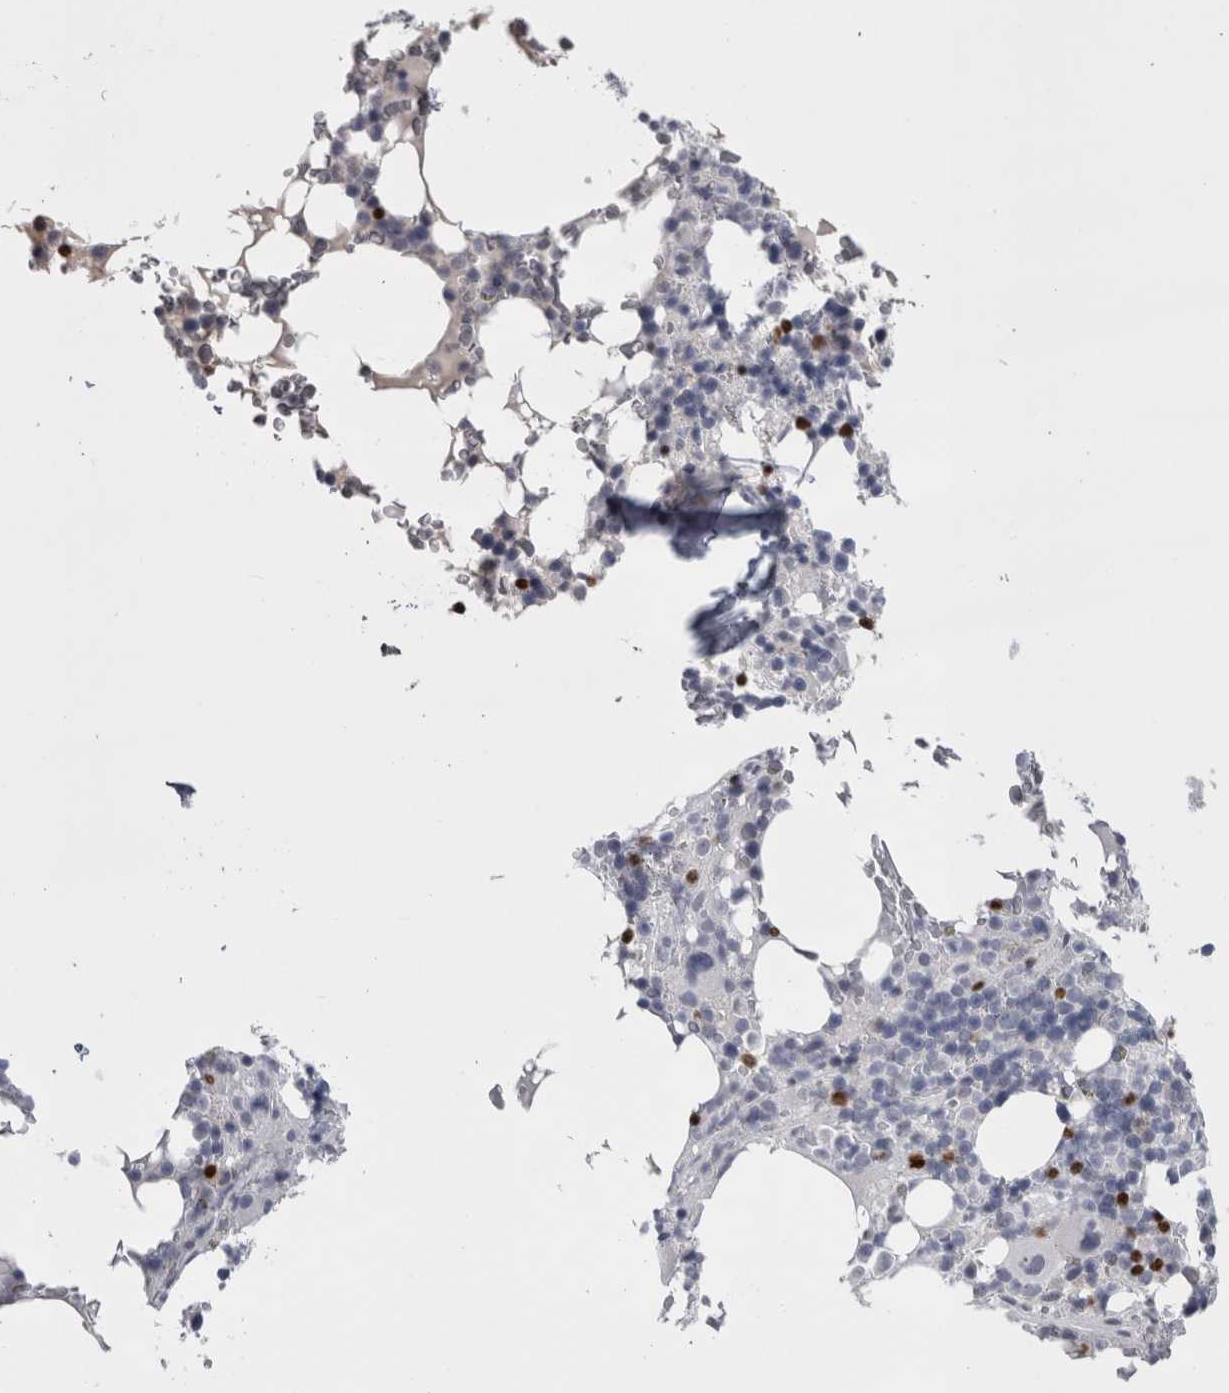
{"staining": {"intensity": "strong", "quantity": "<25%", "location": "cytoplasmic/membranous,nuclear"}, "tissue": "bone marrow", "cell_type": "Hematopoietic cells", "image_type": "normal", "snomed": [{"axis": "morphology", "description": "Normal tissue, NOS"}, {"axis": "topography", "description": "Bone marrow"}], "caption": "The micrograph demonstrates immunohistochemical staining of benign bone marrow. There is strong cytoplasmic/membranous,nuclear positivity is seen in approximately <25% of hematopoietic cells. (Brightfield microscopy of DAB IHC at high magnification).", "gene": "PAX5", "patient": {"sex": "male", "age": 58}}